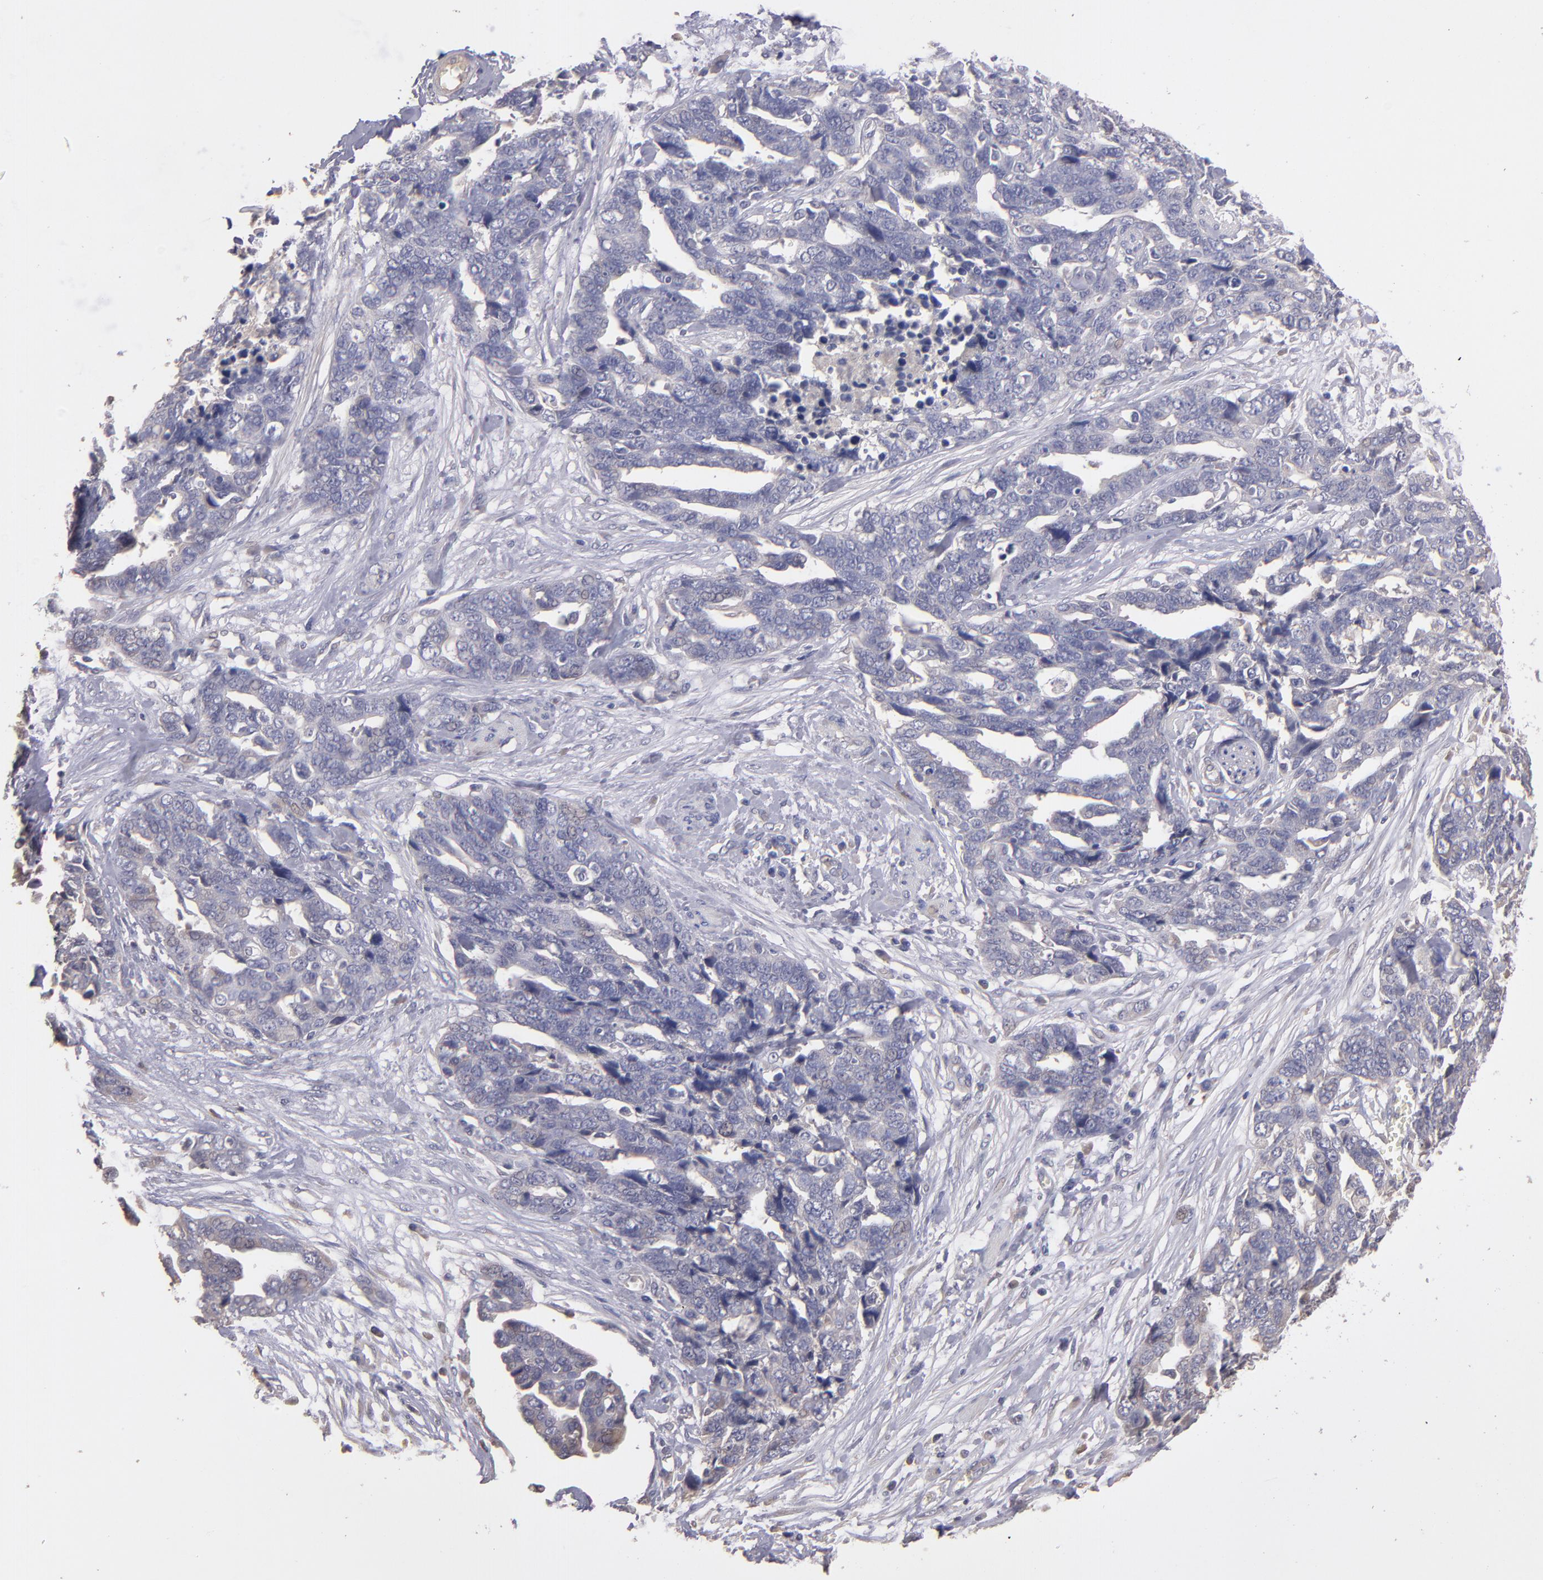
{"staining": {"intensity": "negative", "quantity": "none", "location": "none"}, "tissue": "ovarian cancer", "cell_type": "Tumor cells", "image_type": "cancer", "snomed": [{"axis": "morphology", "description": "Normal tissue, NOS"}, {"axis": "morphology", "description": "Cystadenocarcinoma, serous, NOS"}, {"axis": "topography", "description": "Fallopian tube"}, {"axis": "topography", "description": "Ovary"}], "caption": "High power microscopy photomicrograph of an IHC histopathology image of ovarian cancer (serous cystadenocarcinoma), revealing no significant expression in tumor cells.", "gene": "GNAZ", "patient": {"sex": "female", "age": 56}}